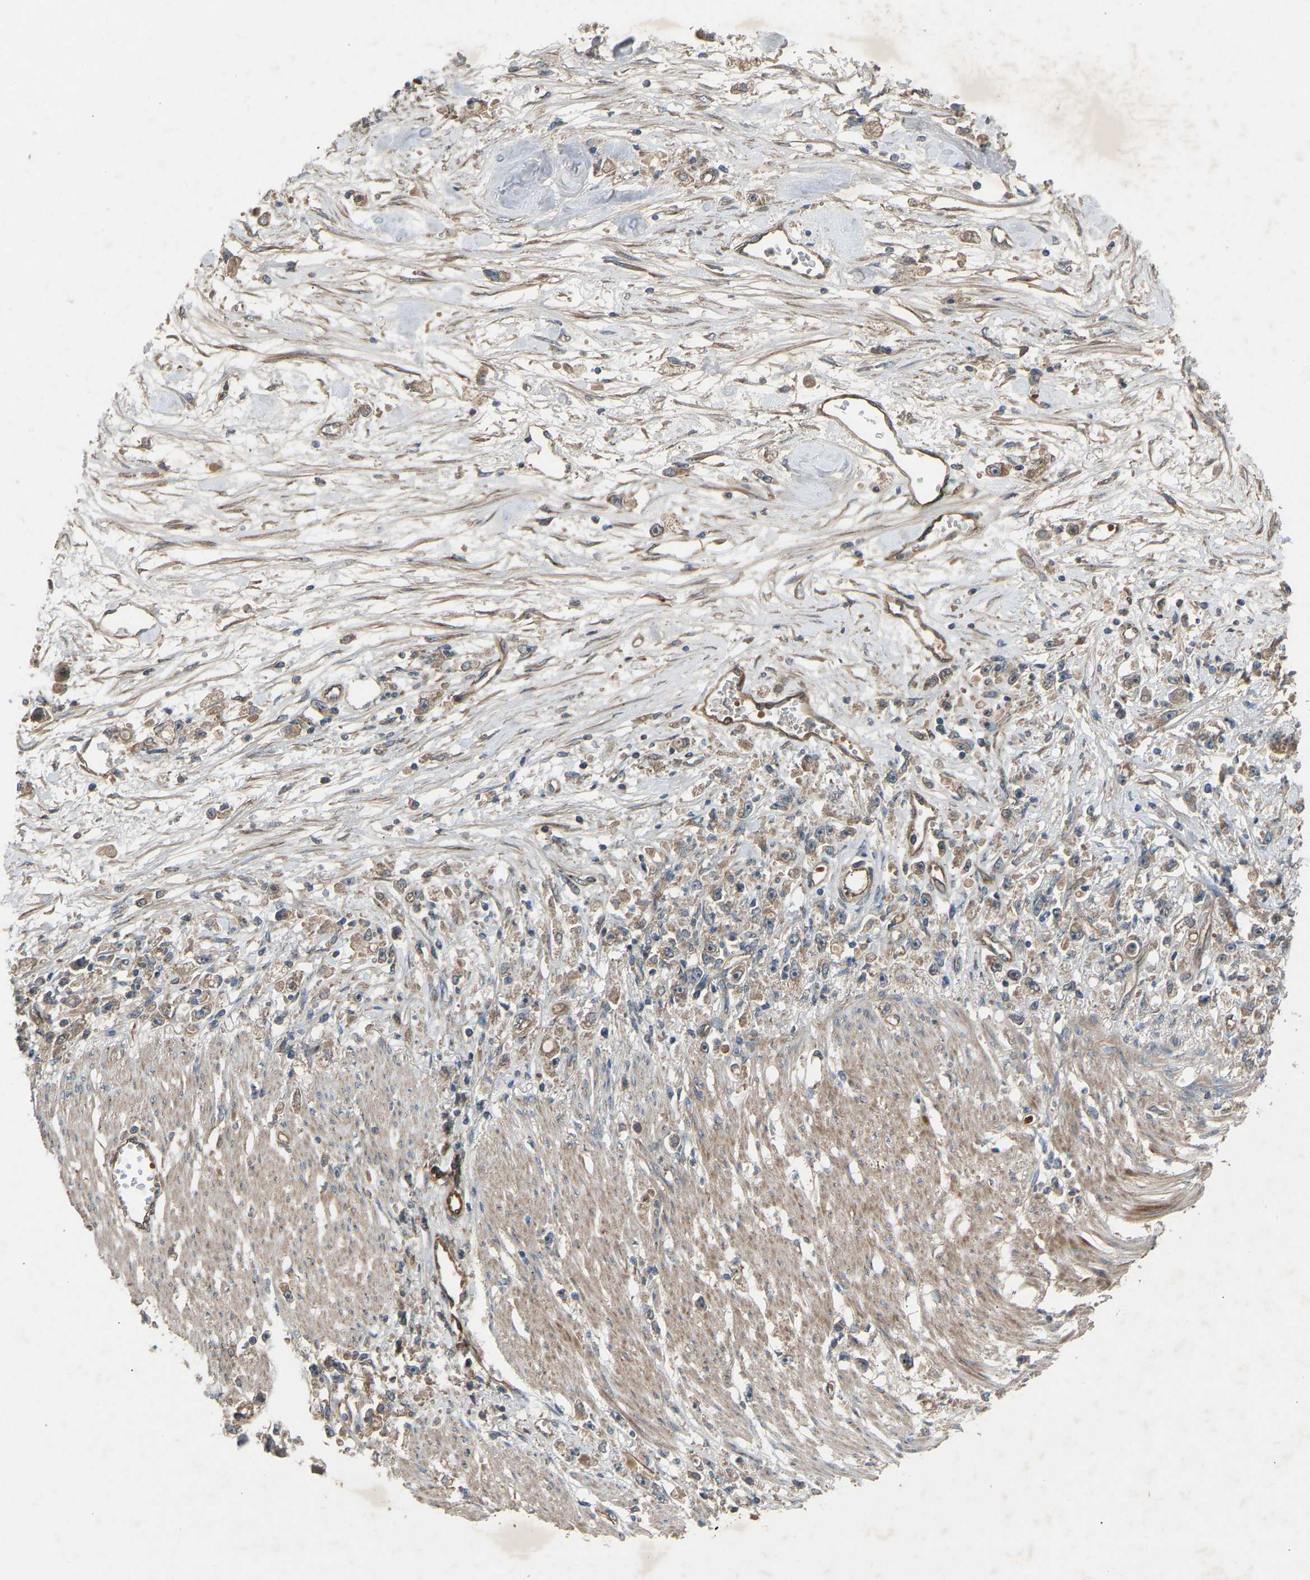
{"staining": {"intensity": "weak", "quantity": ">75%", "location": "cytoplasmic/membranous"}, "tissue": "stomach cancer", "cell_type": "Tumor cells", "image_type": "cancer", "snomed": [{"axis": "morphology", "description": "Adenocarcinoma, NOS"}, {"axis": "topography", "description": "Stomach"}], "caption": "The photomicrograph exhibits staining of stomach cancer (adenocarcinoma), revealing weak cytoplasmic/membranous protein expression (brown color) within tumor cells.", "gene": "GAS2L1", "patient": {"sex": "female", "age": 59}}